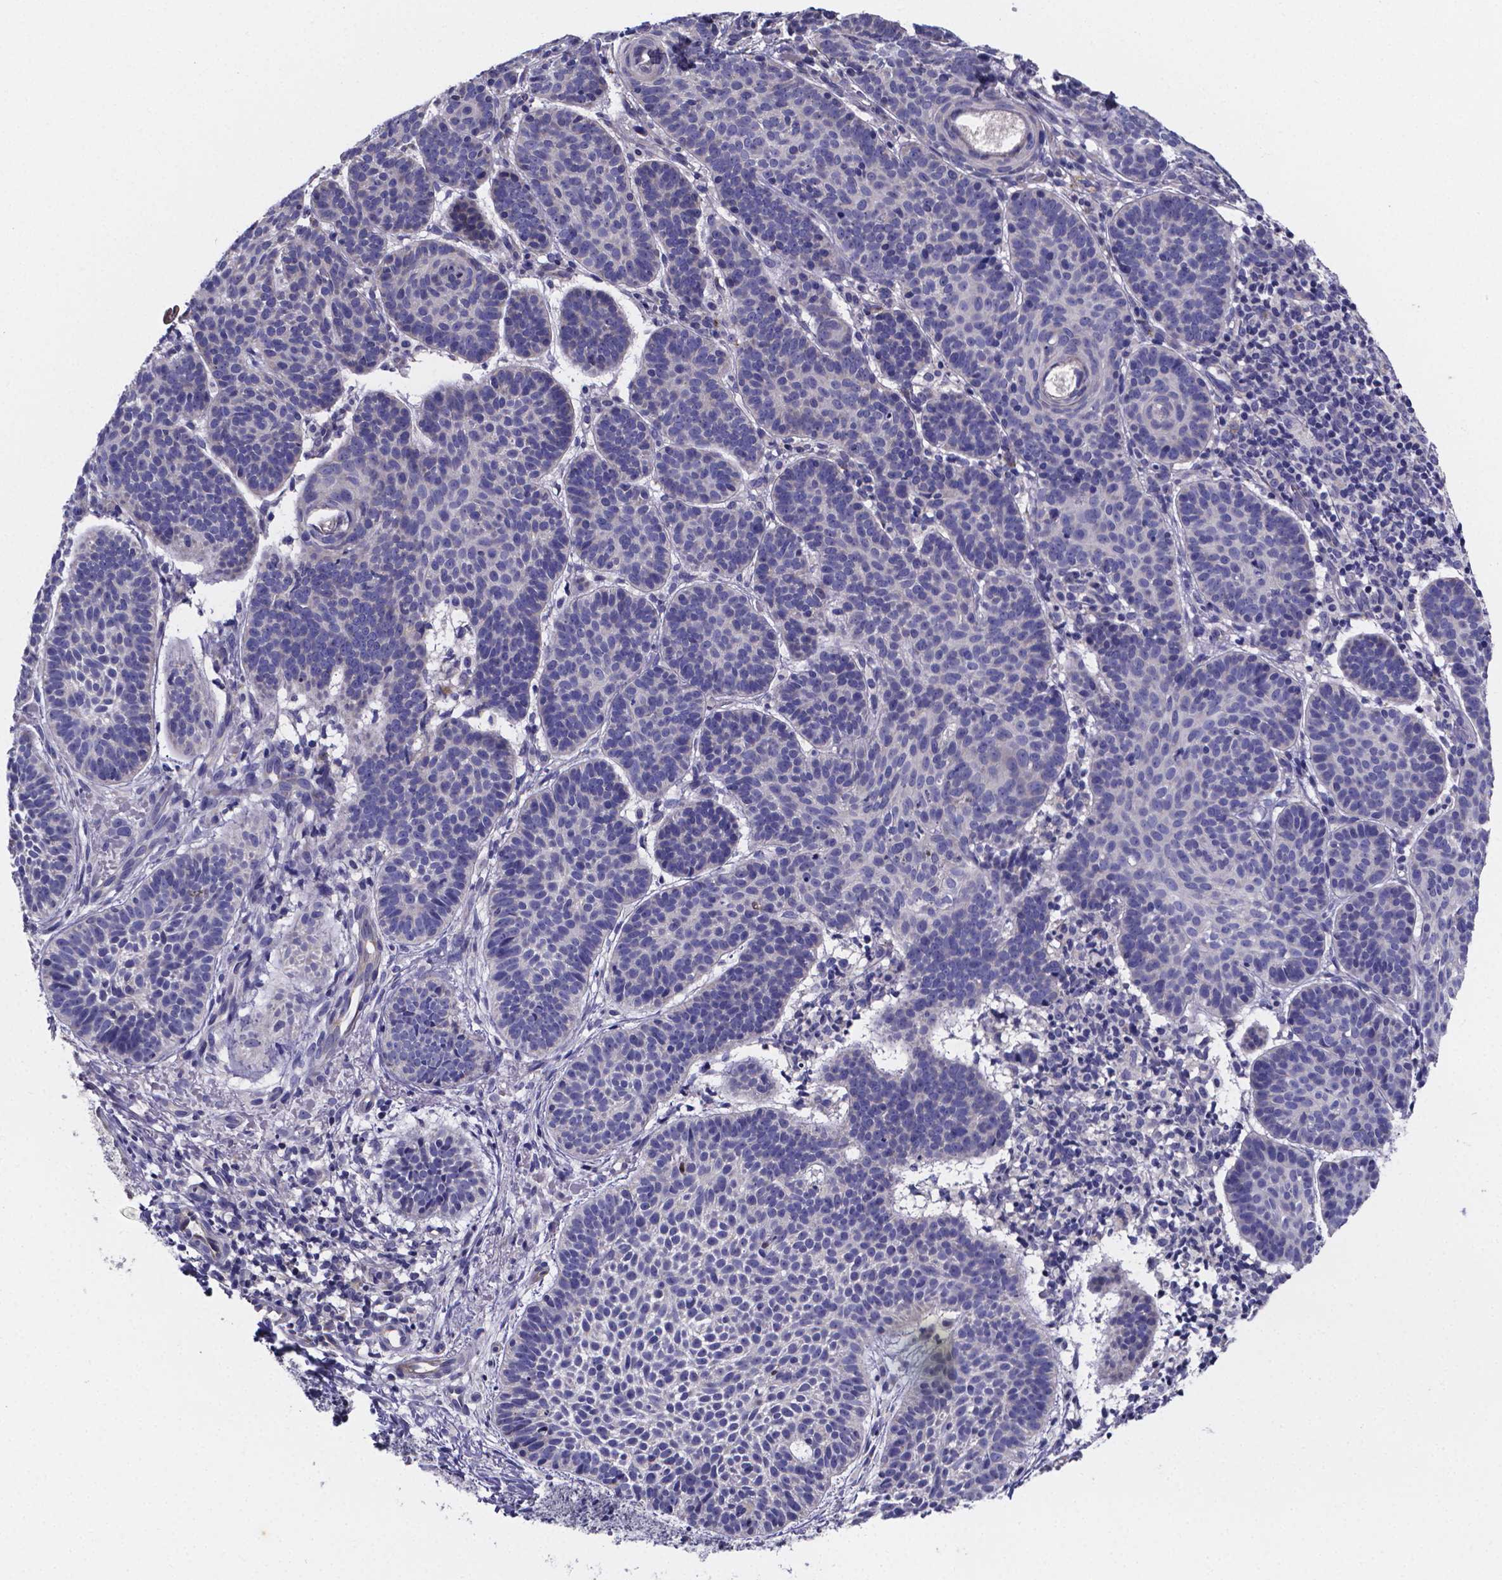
{"staining": {"intensity": "negative", "quantity": "none", "location": "none"}, "tissue": "skin cancer", "cell_type": "Tumor cells", "image_type": "cancer", "snomed": [{"axis": "morphology", "description": "Basal cell carcinoma"}, {"axis": "topography", "description": "Skin"}], "caption": "IHC histopathology image of human skin cancer stained for a protein (brown), which displays no positivity in tumor cells.", "gene": "SFRP4", "patient": {"sex": "male", "age": 72}}